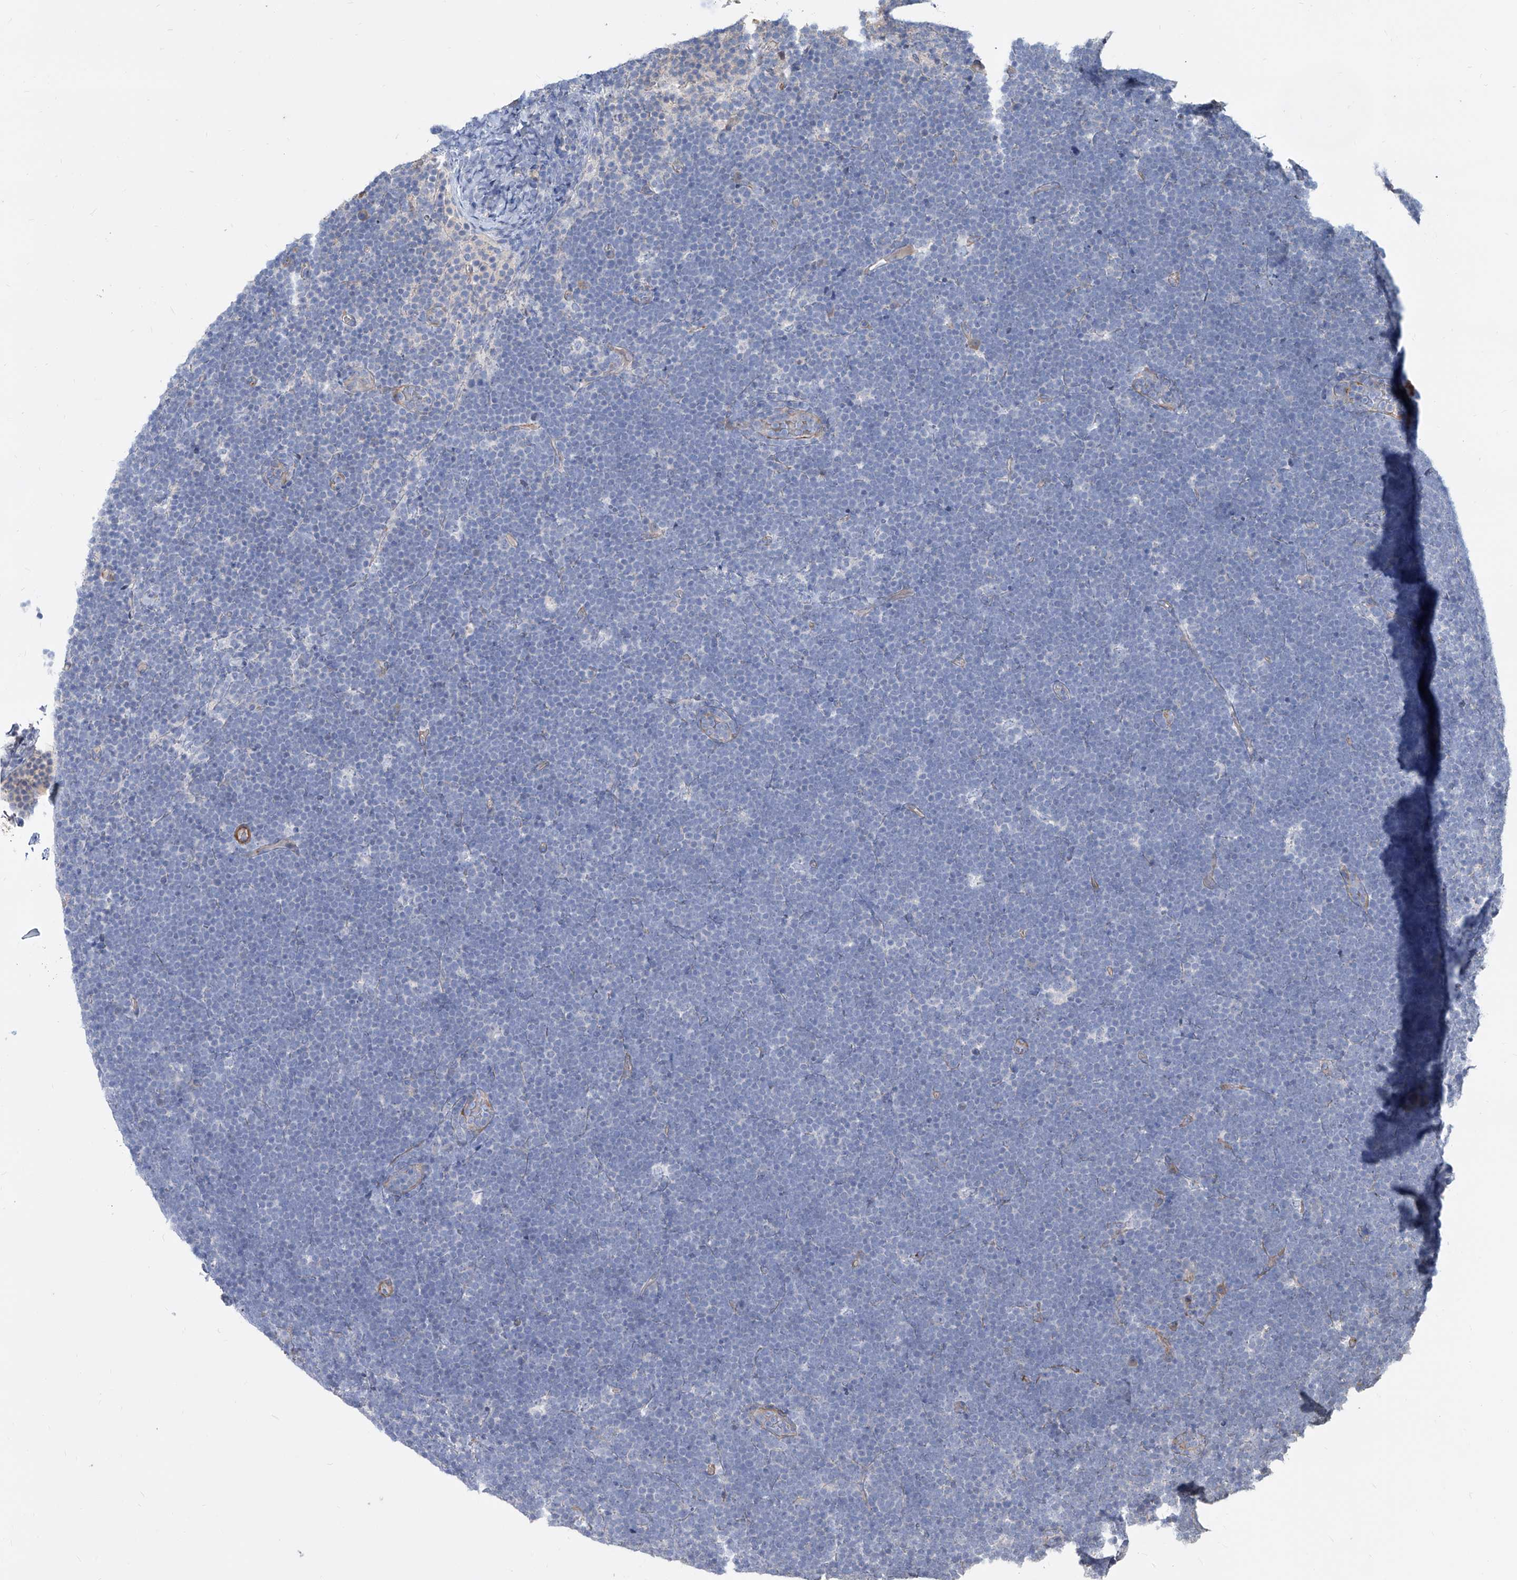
{"staining": {"intensity": "negative", "quantity": "none", "location": "none"}, "tissue": "lymphoma", "cell_type": "Tumor cells", "image_type": "cancer", "snomed": [{"axis": "morphology", "description": "Malignant lymphoma, non-Hodgkin's type, High grade"}, {"axis": "topography", "description": "Lymph node"}], "caption": "There is no significant expression in tumor cells of lymphoma.", "gene": "FAM83B", "patient": {"sex": "male", "age": 13}}